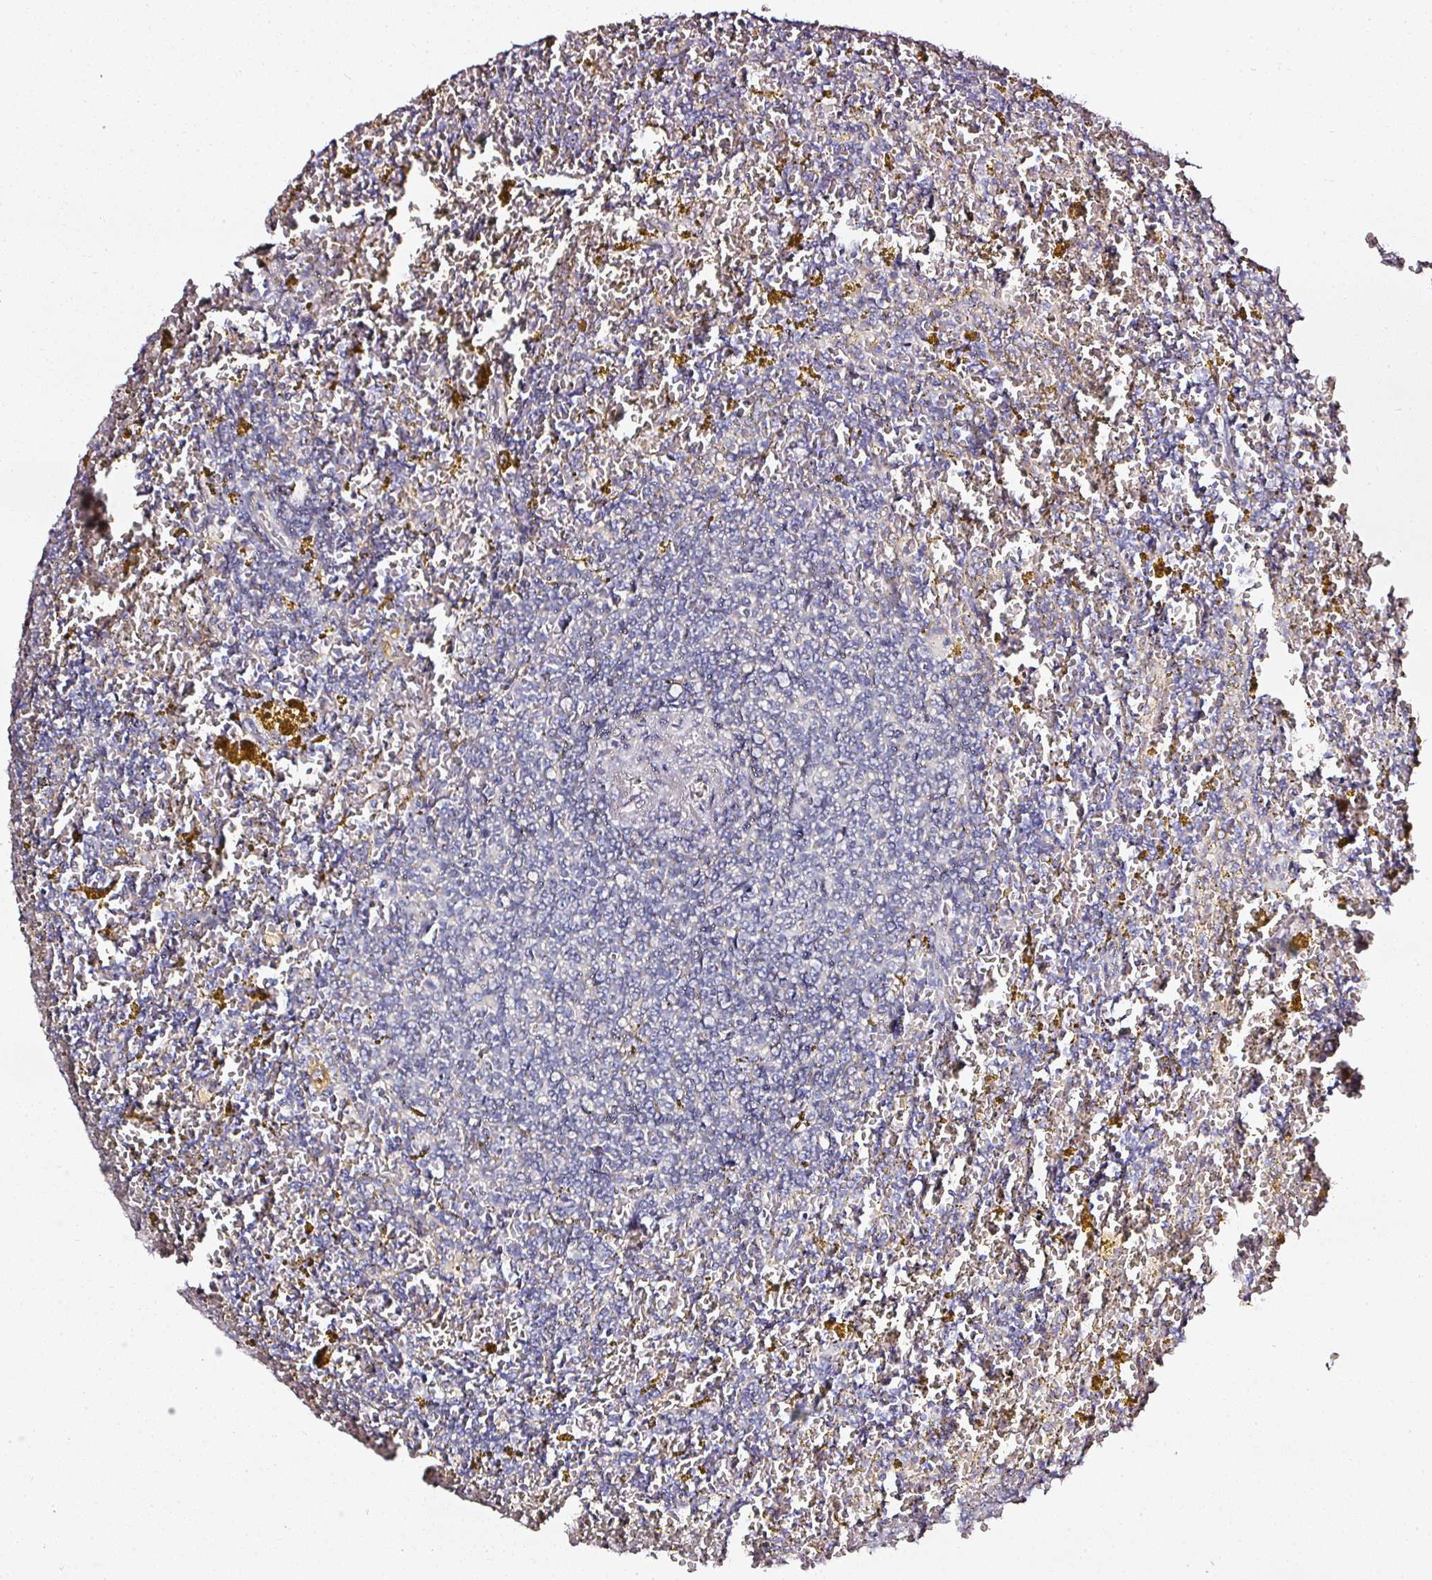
{"staining": {"intensity": "negative", "quantity": "none", "location": "none"}, "tissue": "lymphoma", "cell_type": "Tumor cells", "image_type": "cancer", "snomed": [{"axis": "morphology", "description": "Malignant lymphoma, non-Hodgkin's type, Low grade"}, {"axis": "topography", "description": "Spleen"}, {"axis": "topography", "description": "Lymph node"}], "caption": "A micrograph of lymphoma stained for a protein displays no brown staining in tumor cells. (Immunohistochemistry (ihc), brightfield microscopy, high magnification).", "gene": "NTRK1", "patient": {"sex": "female", "age": 66}}